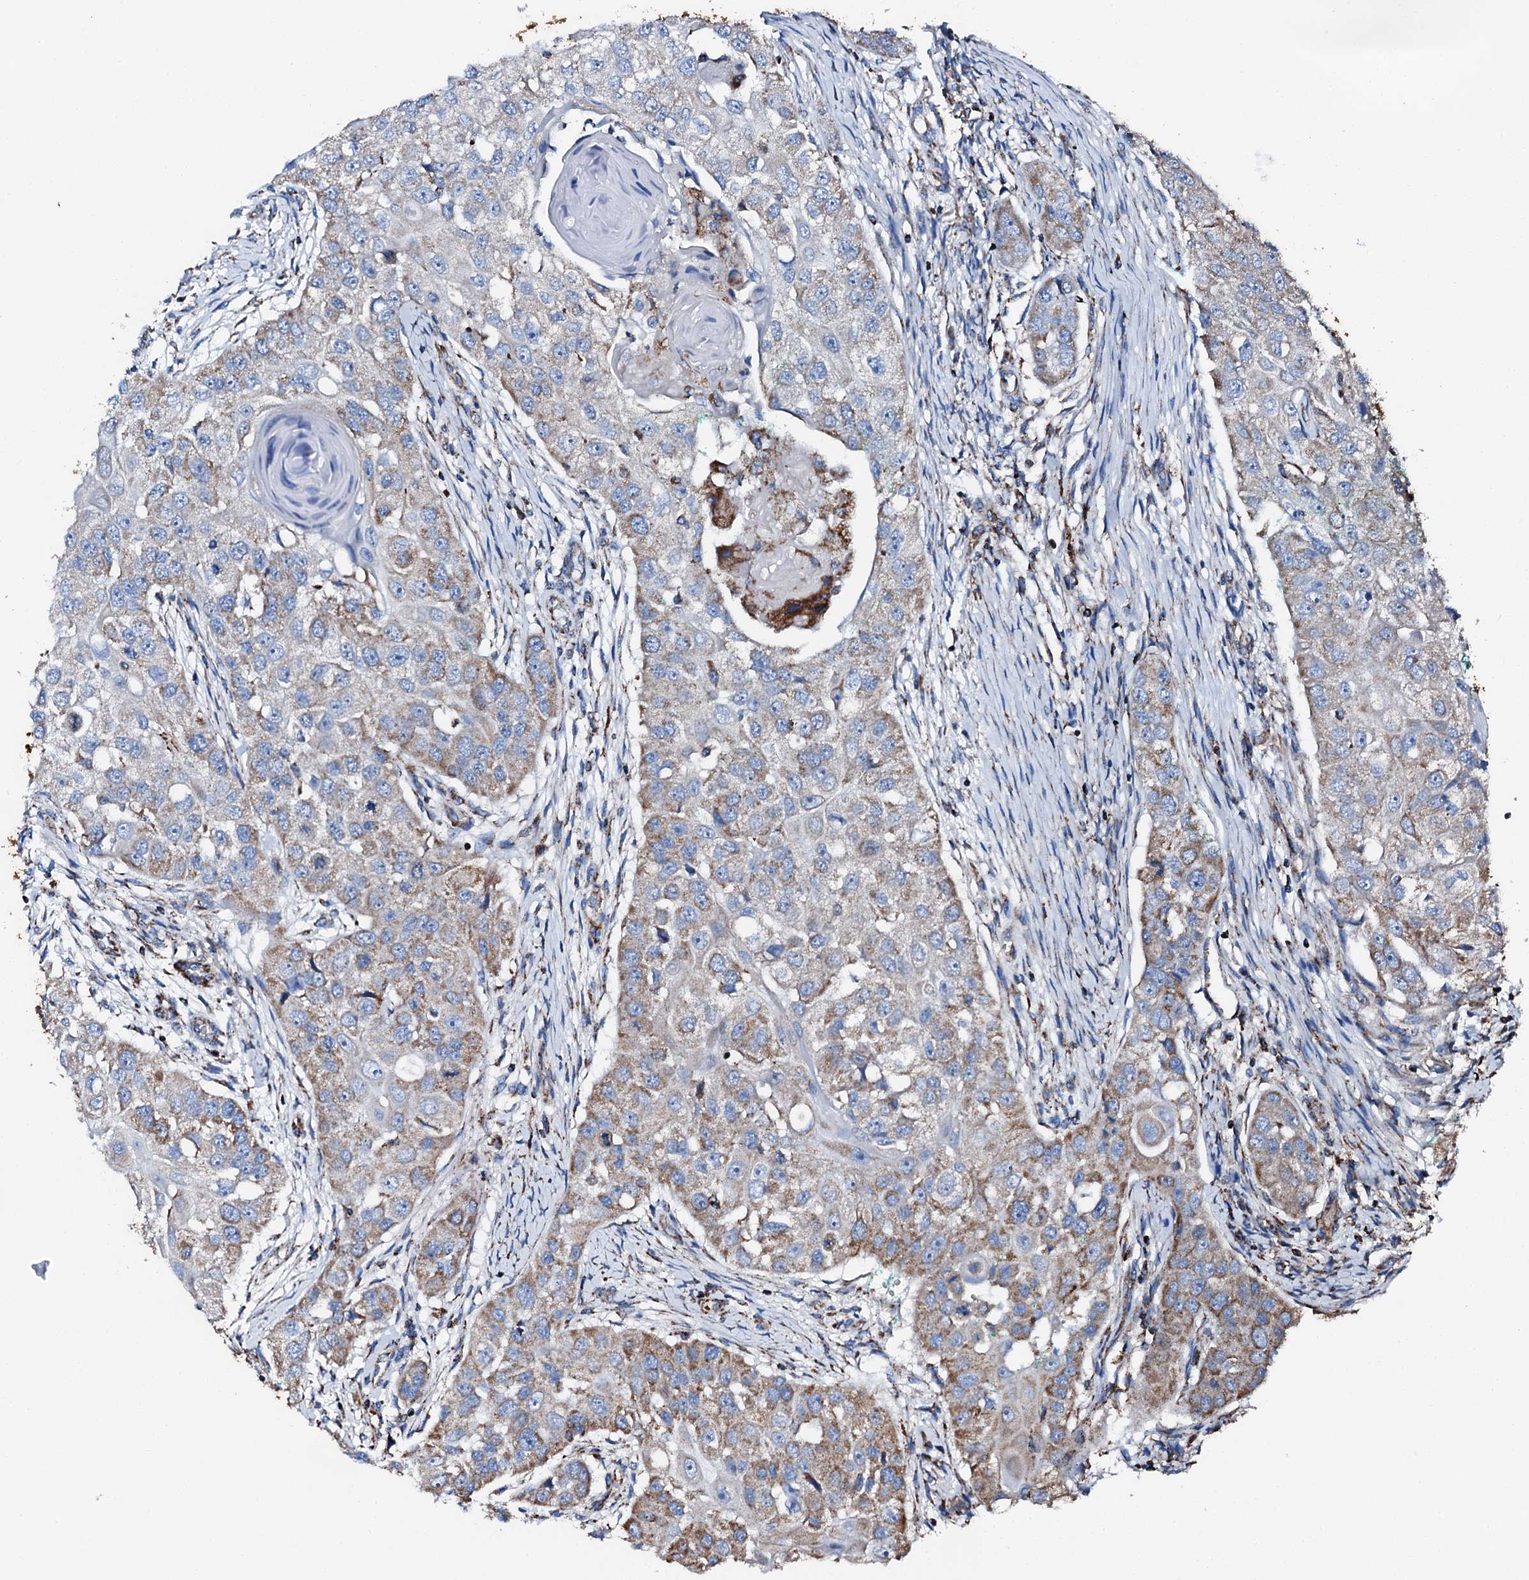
{"staining": {"intensity": "moderate", "quantity": "25%-75%", "location": "cytoplasmic/membranous"}, "tissue": "head and neck cancer", "cell_type": "Tumor cells", "image_type": "cancer", "snomed": [{"axis": "morphology", "description": "Normal tissue, NOS"}, {"axis": "morphology", "description": "Squamous cell carcinoma, NOS"}, {"axis": "topography", "description": "Skeletal muscle"}, {"axis": "topography", "description": "Head-Neck"}], "caption": "Head and neck cancer was stained to show a protein in brown. There is medium levels of moderate cytoplasmic/membranous expression in about 25%-75% of tumor cells.", "gene": "HADH", "patient": {"sex": "male", "age": 51}}